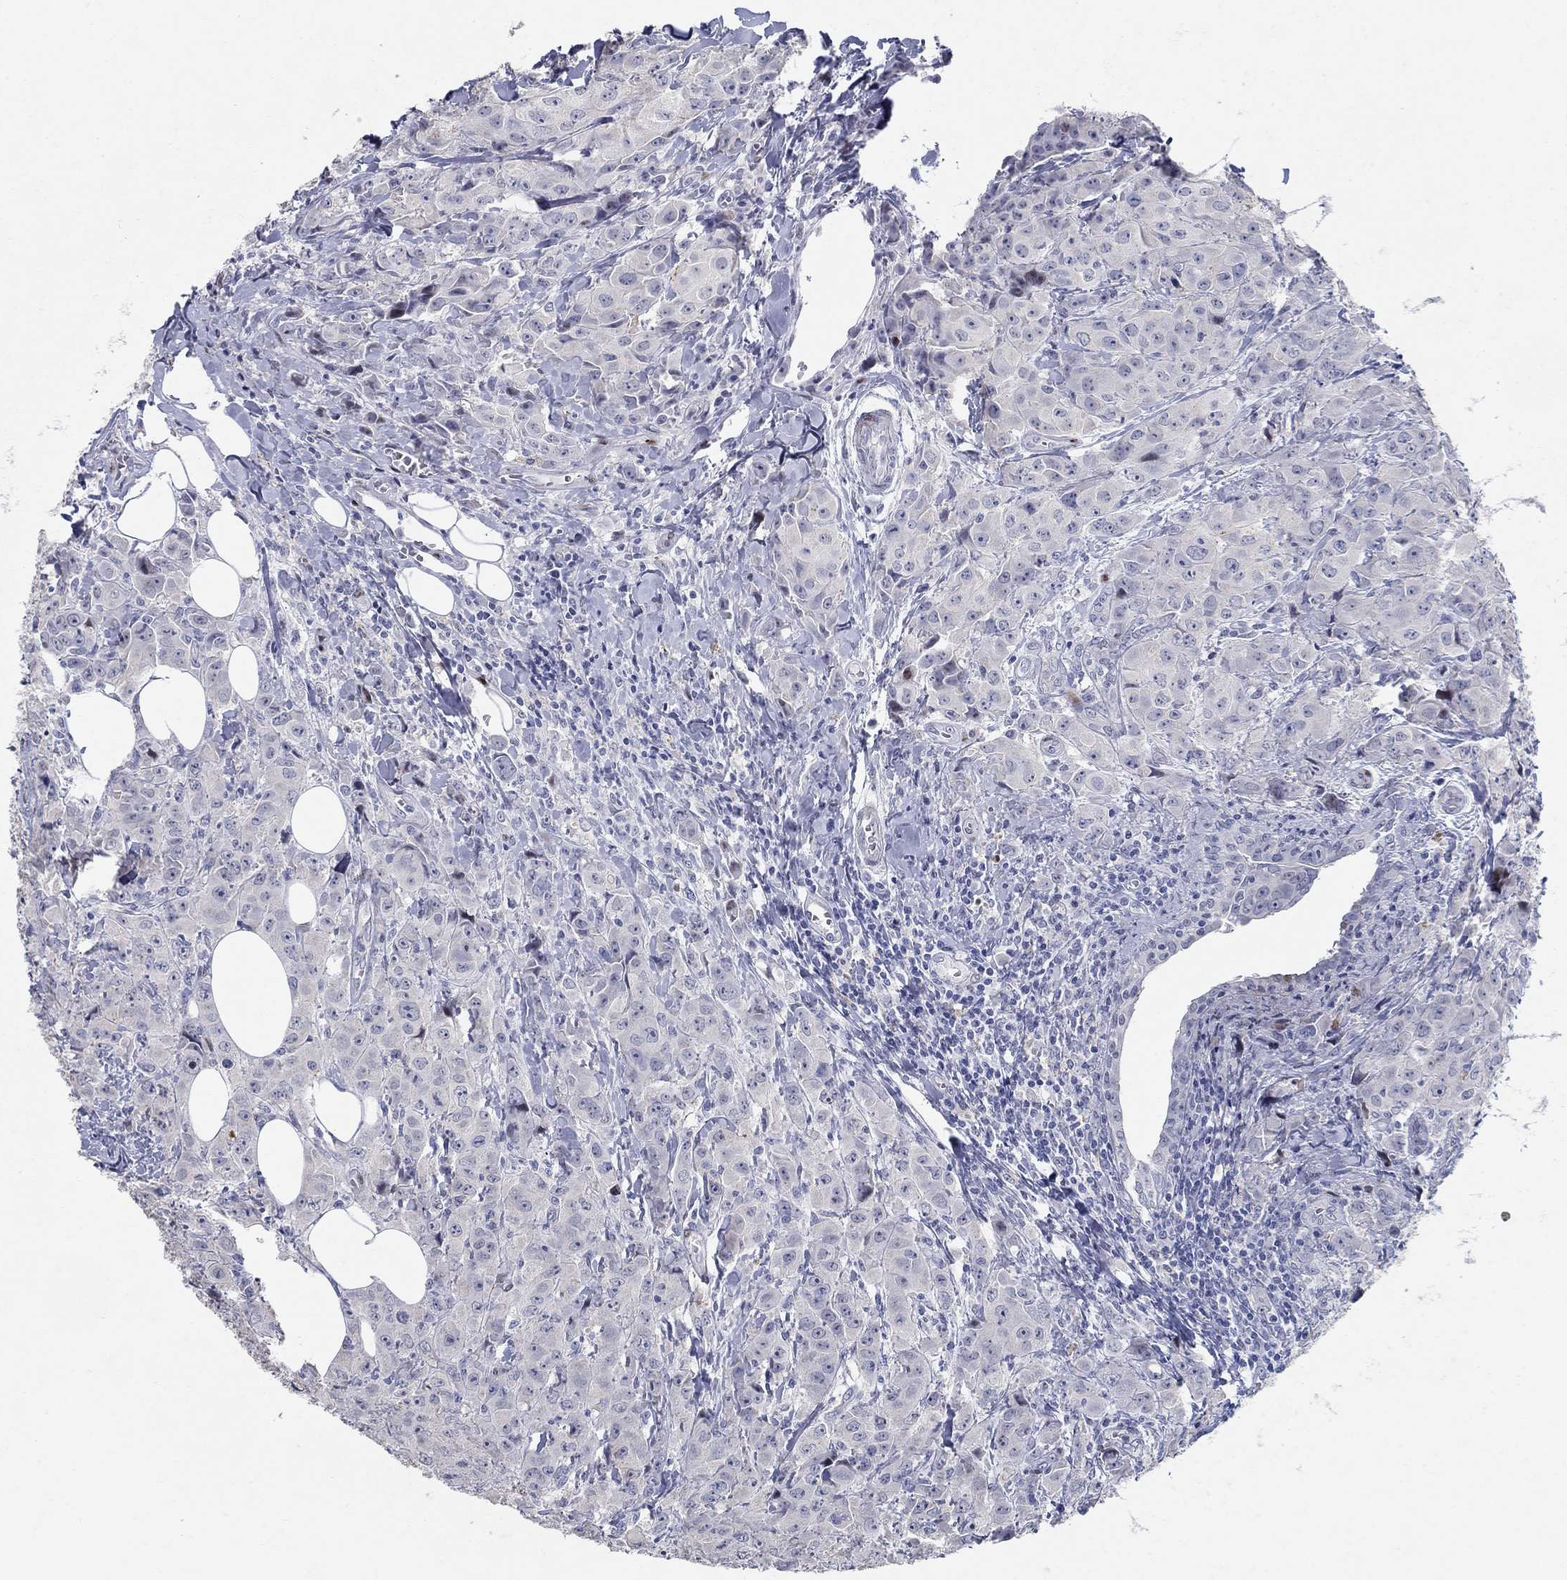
{"staining": {"intensity": "negative", "quantity": "none", "location": "none"}, "tissue": "breast cancer", "cell_type": "Tumor cells", "image_type": "cancer", "snomed": [{"axis": "morphology", "description": "Duct carcinoma"}, {"axis": "topography", "description": "Breast"}], "caption": "This is an immunohistochemistry (IHC) photomicrograph of human breast cancer. There is no expression in tumor cells.", "gene": "RAPGEF5", "patient": {"sex": "female", "age": 43}}